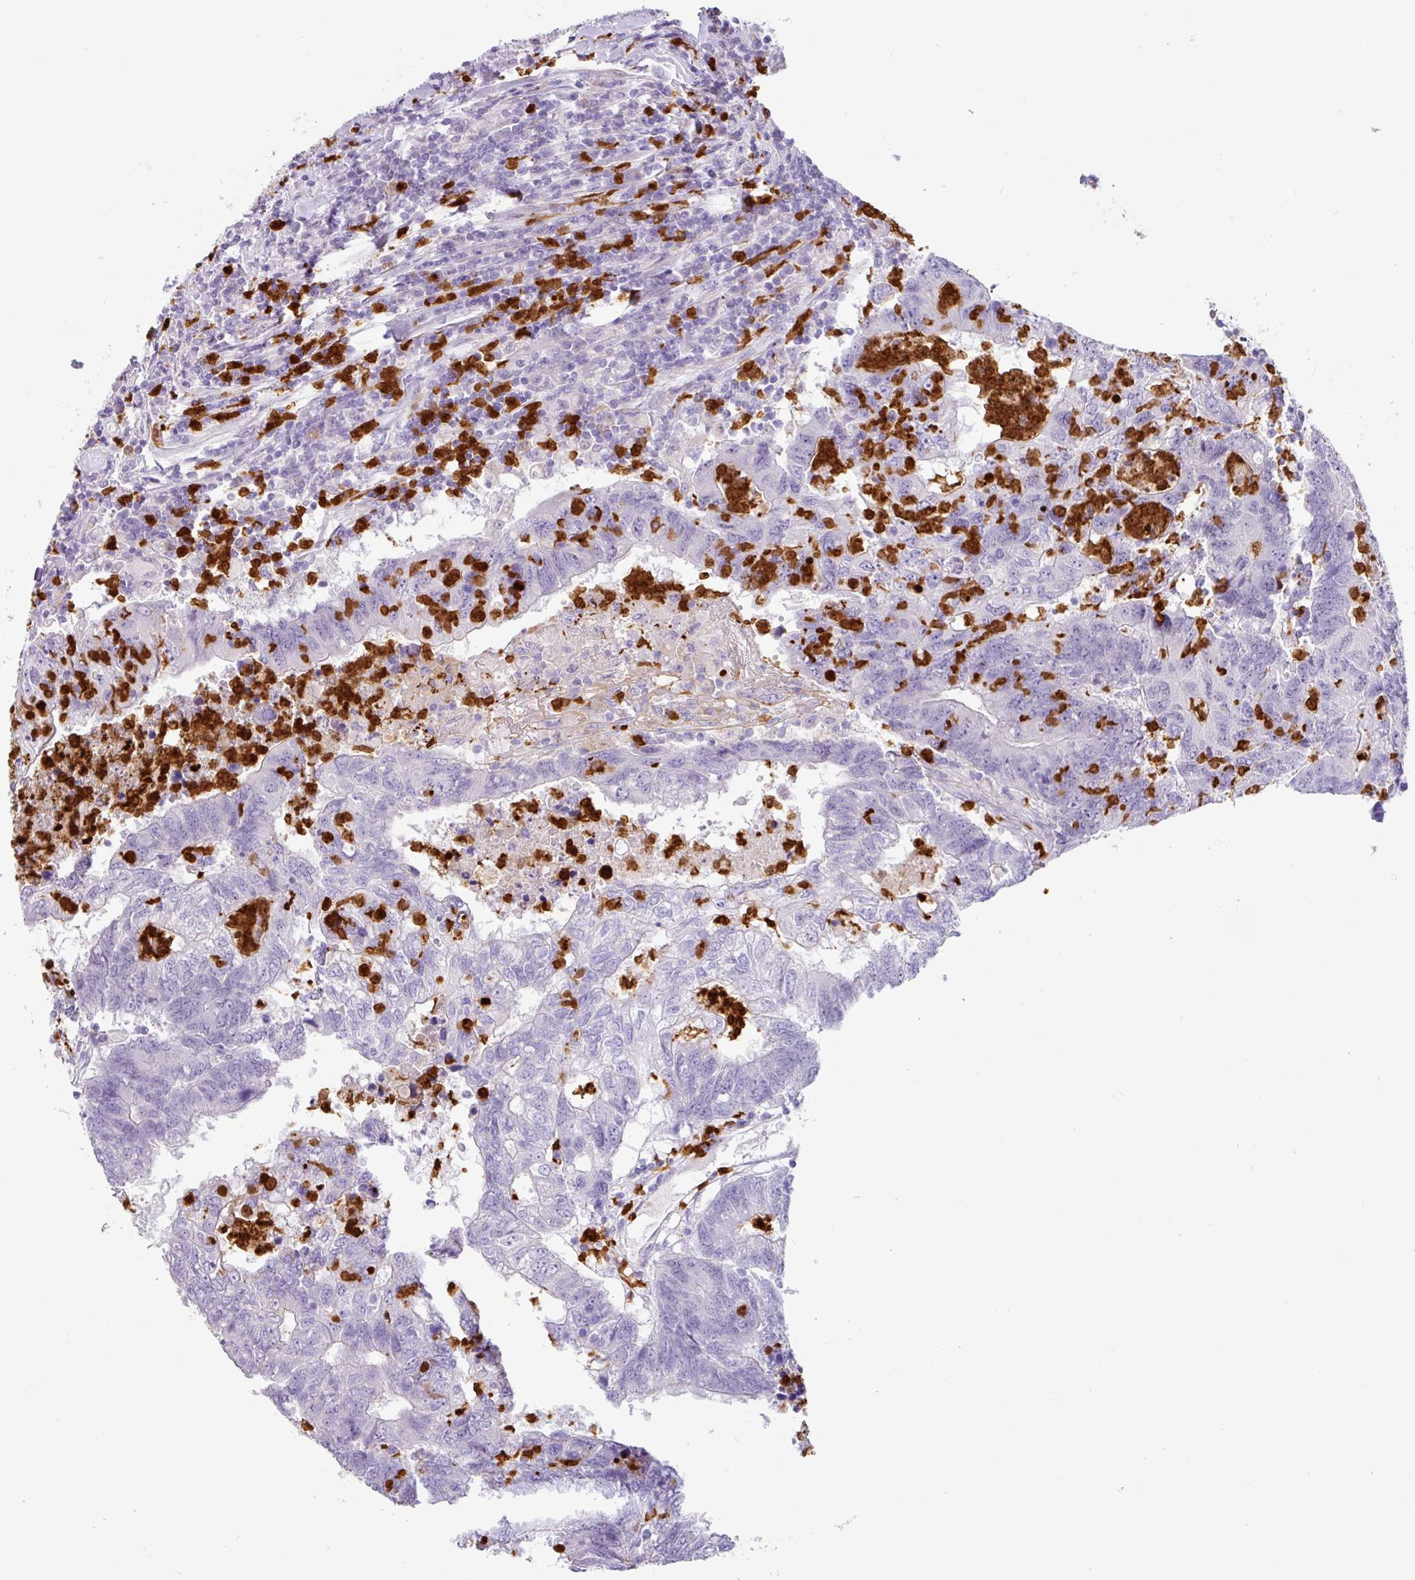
{"staining": {"intensity": "negative", "quantity": "none", "location": "none"}, "tissue": "colorectal cancer", "cell_type": "Tumor cells", "image_type": "cancer", "snomed": [{"axis": "morphology", "description": "Adenocarcinoma, NOS"}, {"axis": "topography", "description": "Colon"}], "caption": "A micrograph of human colorectal adenocarcinoma is negative for staining in tumor cells. (Stains: DAB IHC with hematoxylin counter stain, Microscopy: brightfield microscopy at high magnification).", "gene": "SH2D3C", "patient": {"sex": "female", "age": 48}}